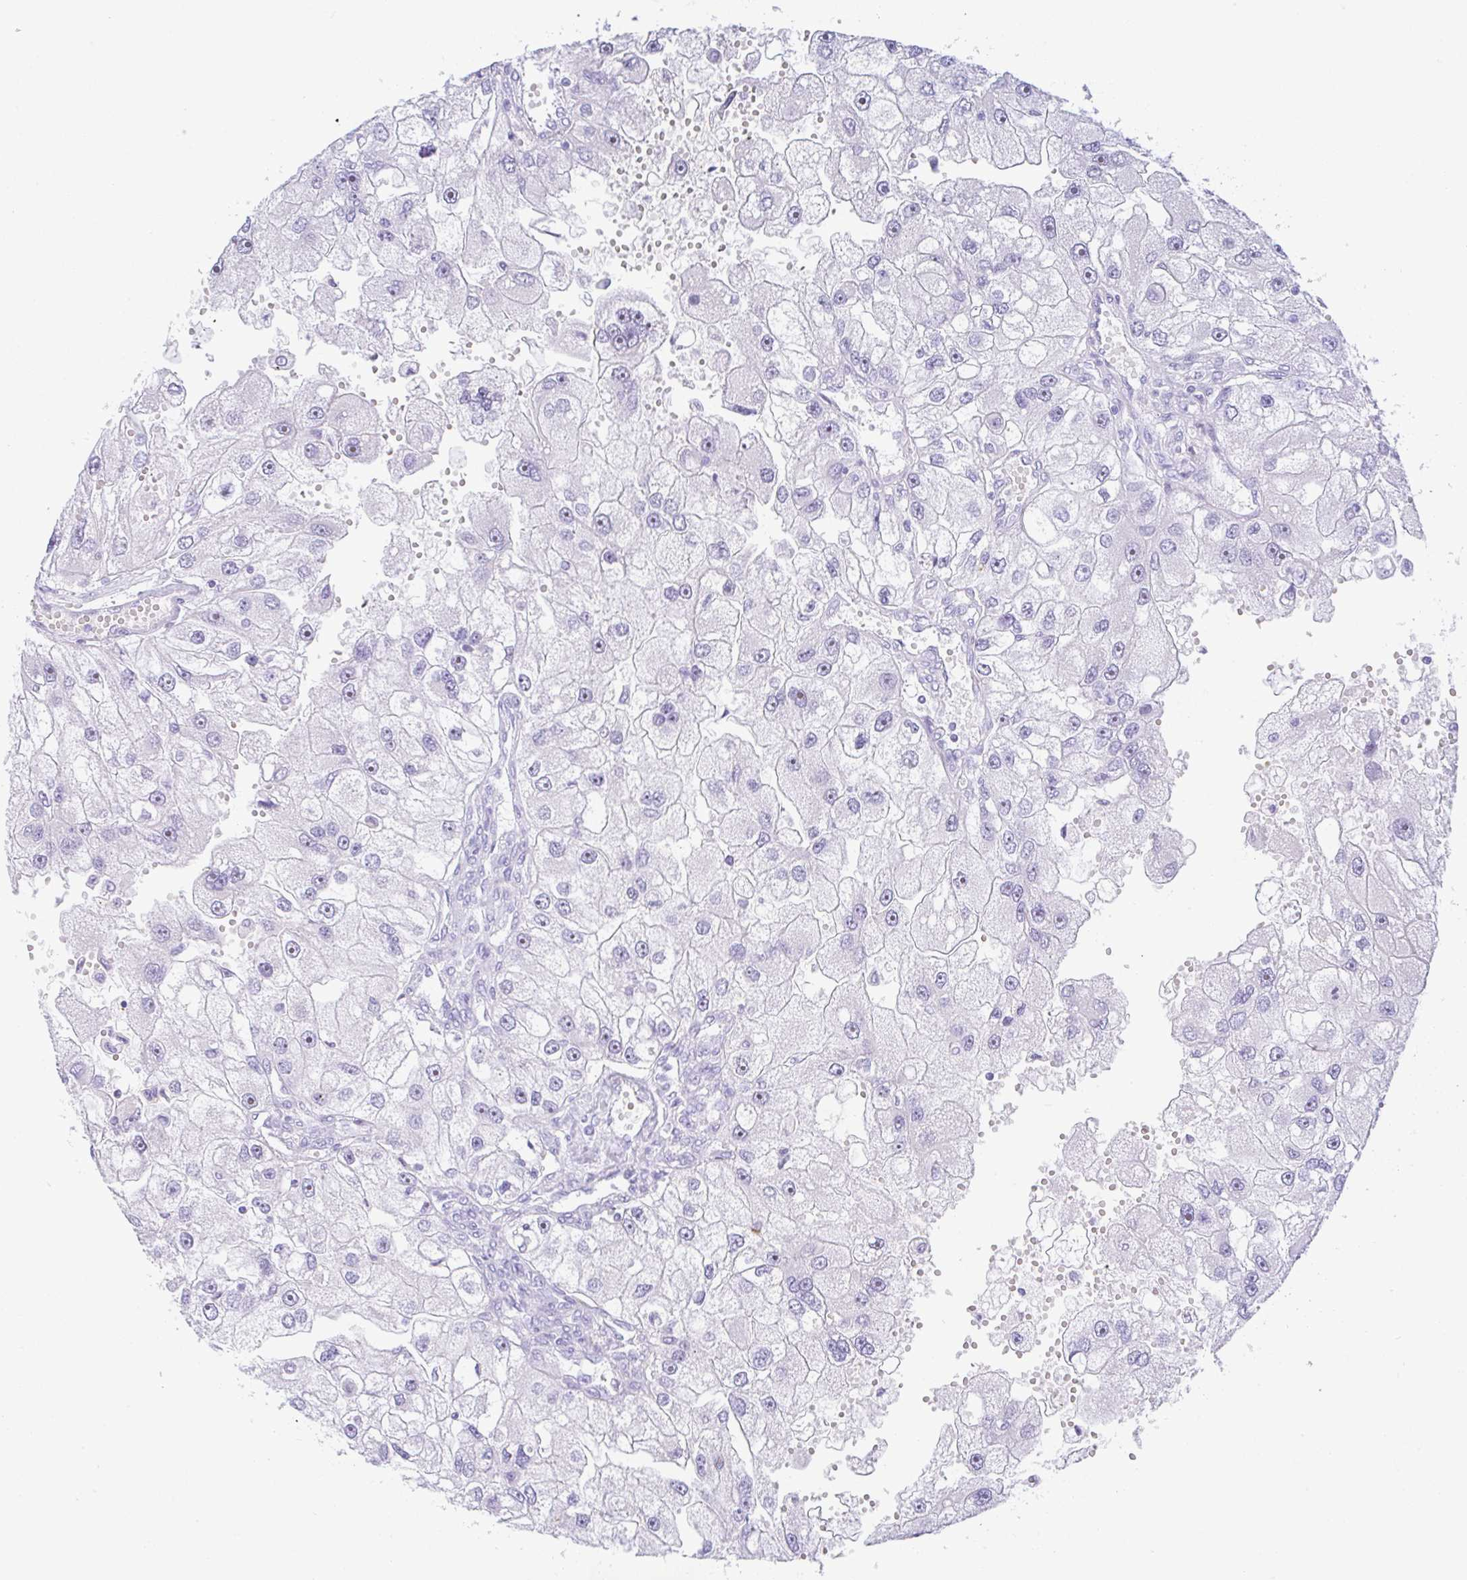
{"staining": {"intensity": "negative", "quantity": "none", "location": "none"}, "tissue": "renal cancer", "cell_type": "Tumor cells", "image_type": "cancer", "snomed": [{"axis": "morphology", "description": "Adenocarcinoma, NOS"}, {"axis": "topography", "description": "Kidney"}], "caption": "This is a photomicrograph of IHC staining of renal cancer (adenocarcinoma), which shows no positivity in tumor cells.", "gene": "NDUFAF8", "patient": {"sex": "male", "age": 63}}